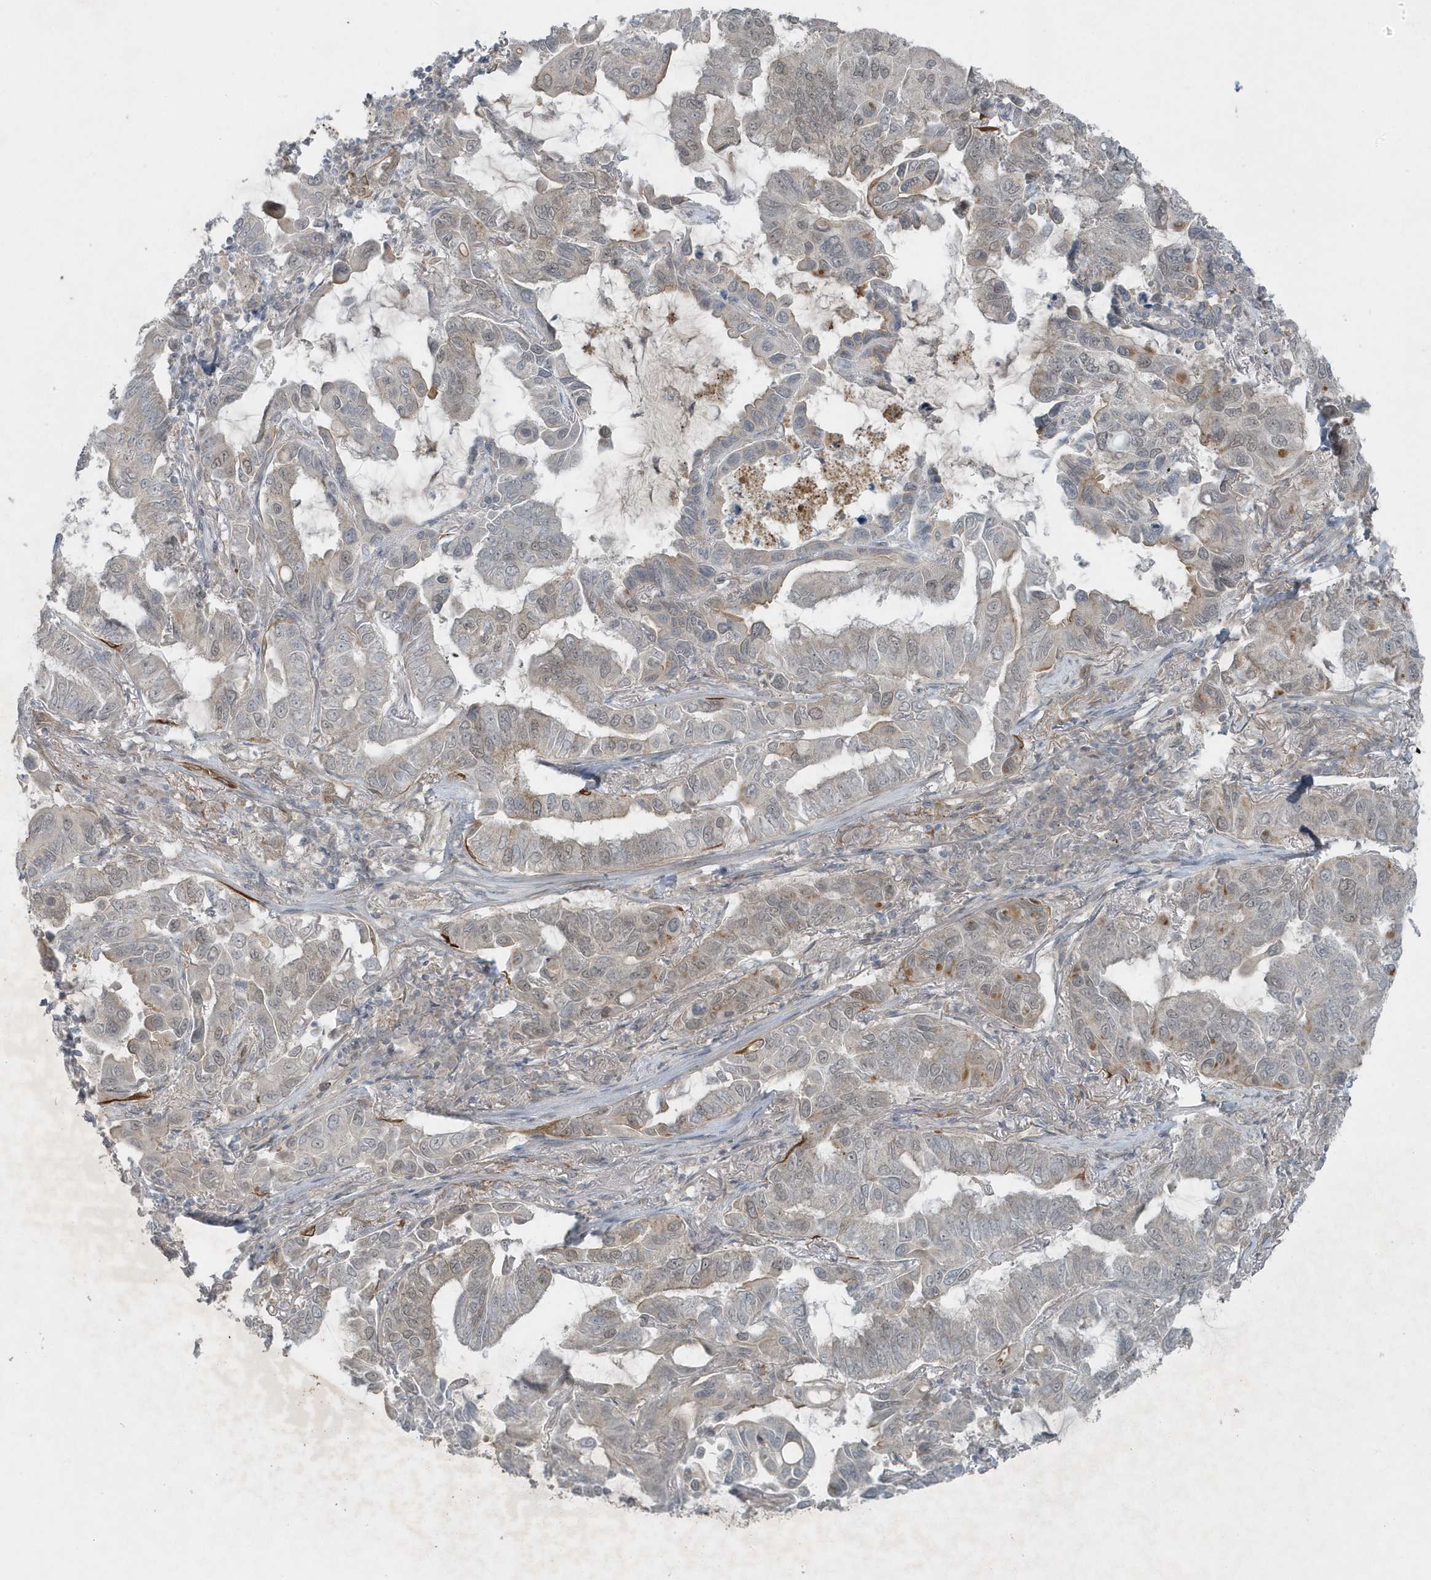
{"staining": {"intensity": "weak", "quantity": "<25%", "location": "cytoplasmic/membranous"}, "tissue": "lung cancer", "cell_type": "Tumor cells", "image_type": "cancer", "snomed": [{"axis": "morphology", "description": "Adenocarcinoma, NOS"}, {"axis": "topography", "description": "Lung"}], "caption": "The image demonstrates no staining of tumor cells in lung cancer (adenocarcinoma). (DAB immunohistochemistry visualized using brightfield microscopy, high magnification).", "gene": "PARD3B", "patient": {"sex": "male", "age": 64}}